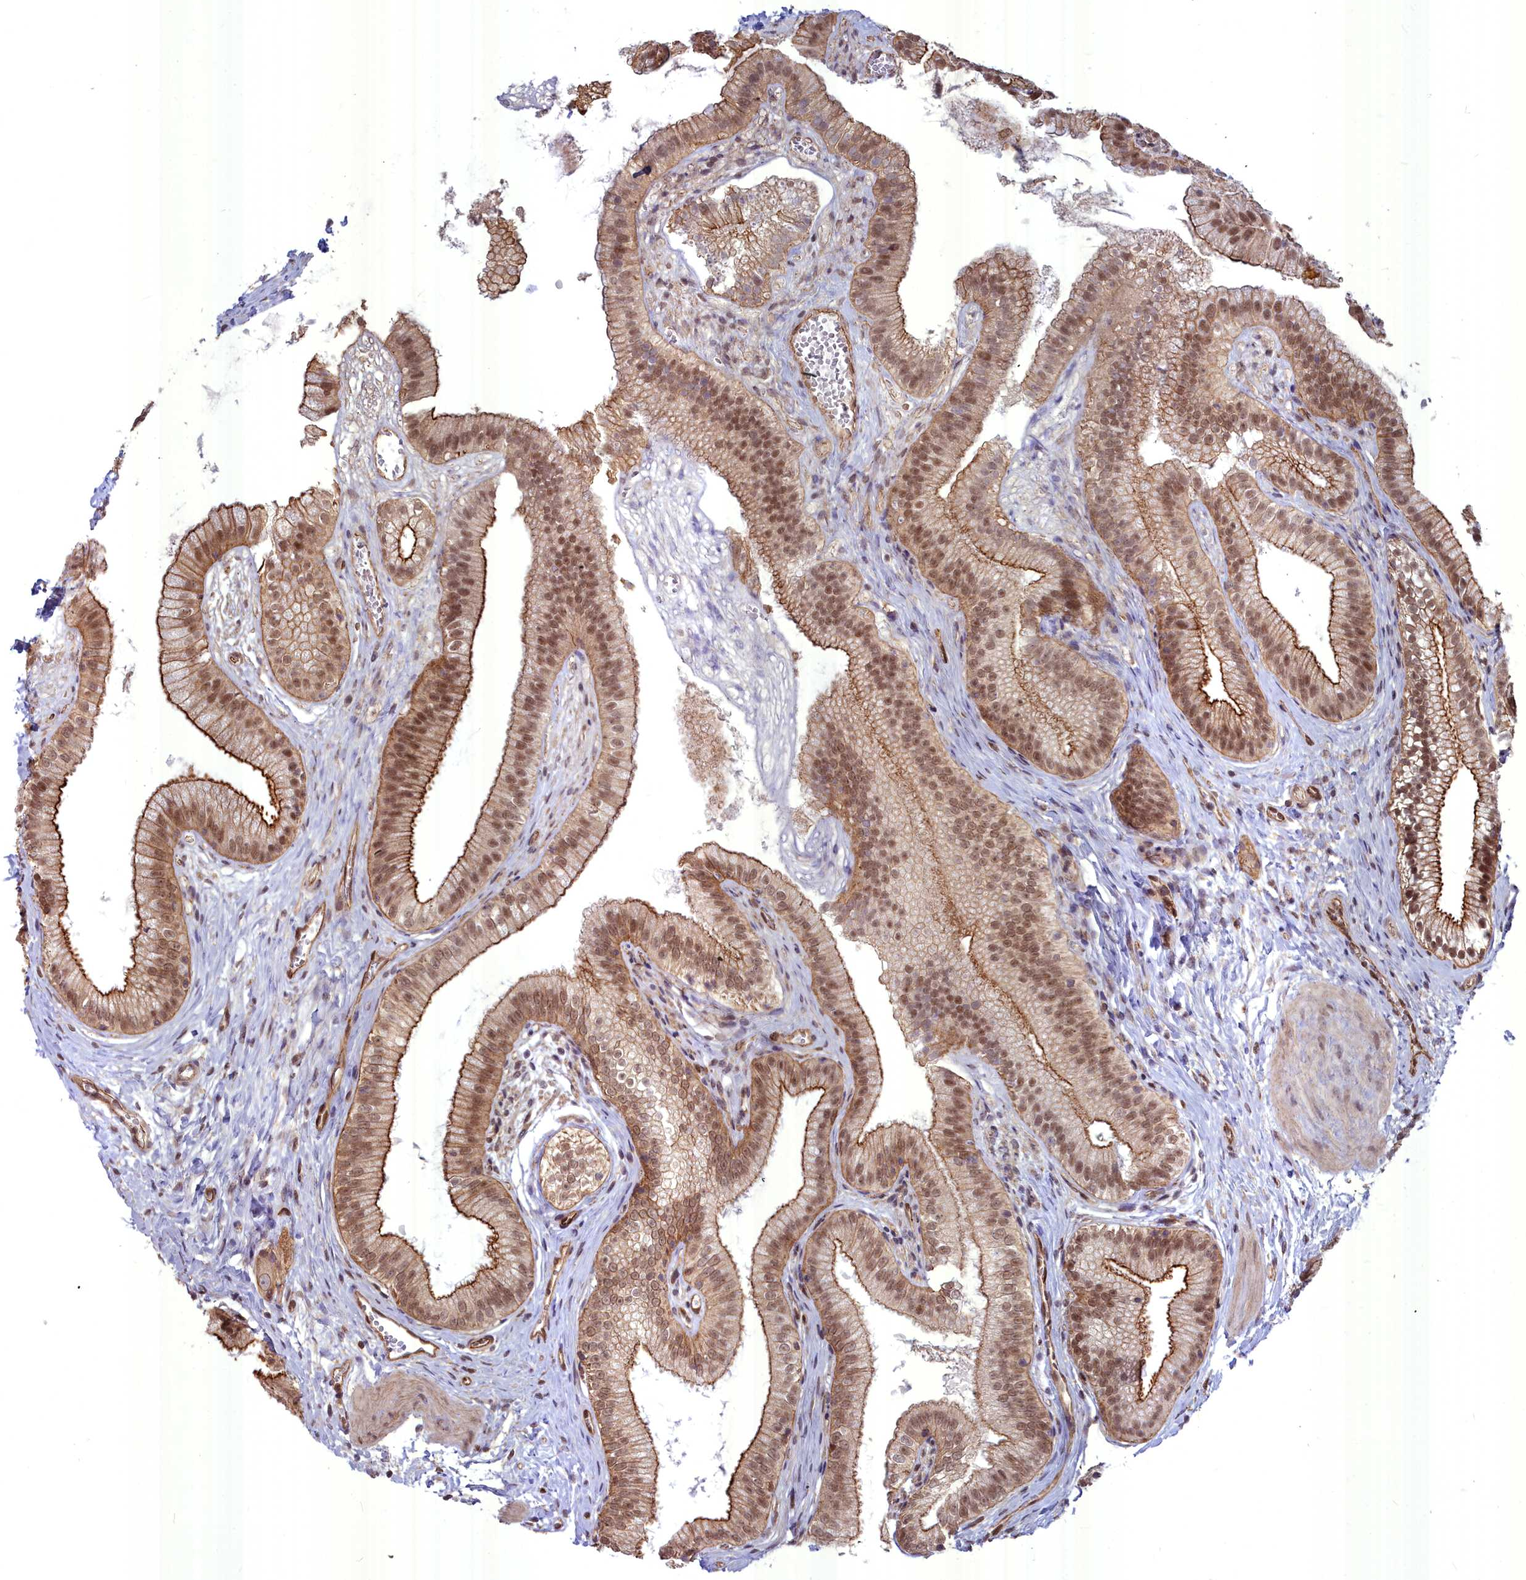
{"staining": {"intensity": "moderate", "quantity": ">75%", "location": "cytoplasmic/membranous,nuclear"}, "tissue": "gallbladder", "cell_type": "Glandular cells", "image_type": "normal", "snomed": [{"axis": "morphology", "description": "Normal tissue, NOS"}, {"axis": "topography", "description": "Gallbladder"}], "caption": "Protein expression by IHC displays moderate cytoplasmic/membranous,nuclear expression in approximately >75% of glandular cells in normal gallbladder.", "gene": "YJU2", "patient": {"sex": "female", "age": 54}}